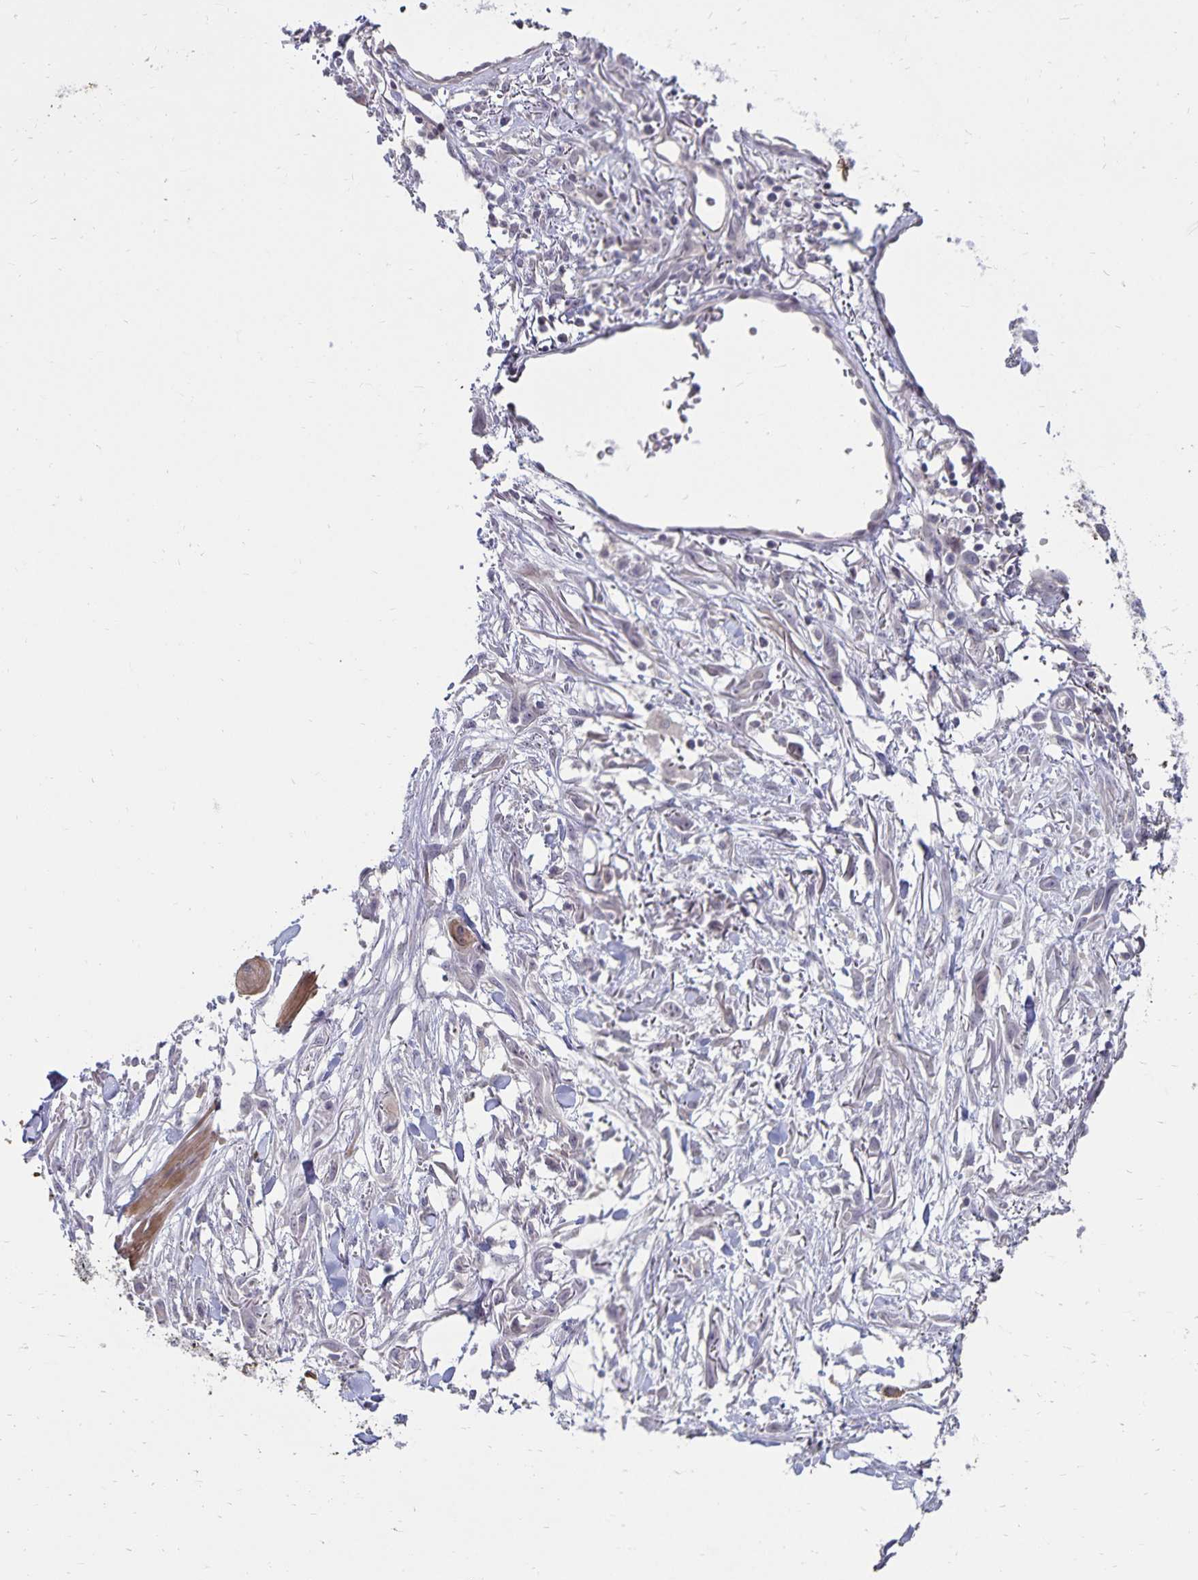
{"staining": {"intensity": "negative", "quantity": "none", "location": "none"}, "tissue": "skin cancer", "cell_type": "Tumor cells", "image_type": "cancer", "snomed": [{"axis": "morphology", "description": "Squamous cell carcinoma, NOS"}, {"axis": "topography", "description": "Skin"}], "caption": "An immunohistochemistry (IHC) photomicrograph of skin cancer (squamous cell carcinoma) is shown. There is no staining in tumor cells of skin cancer (squamous cell carcinoma). (DAB (3,3'-diaminobenzidine) immunohistochemistry visualized using brightfield microscopy, high magnification).", "gene": "CDKN2B", "patient": {"sex": "female", "age": 59}}